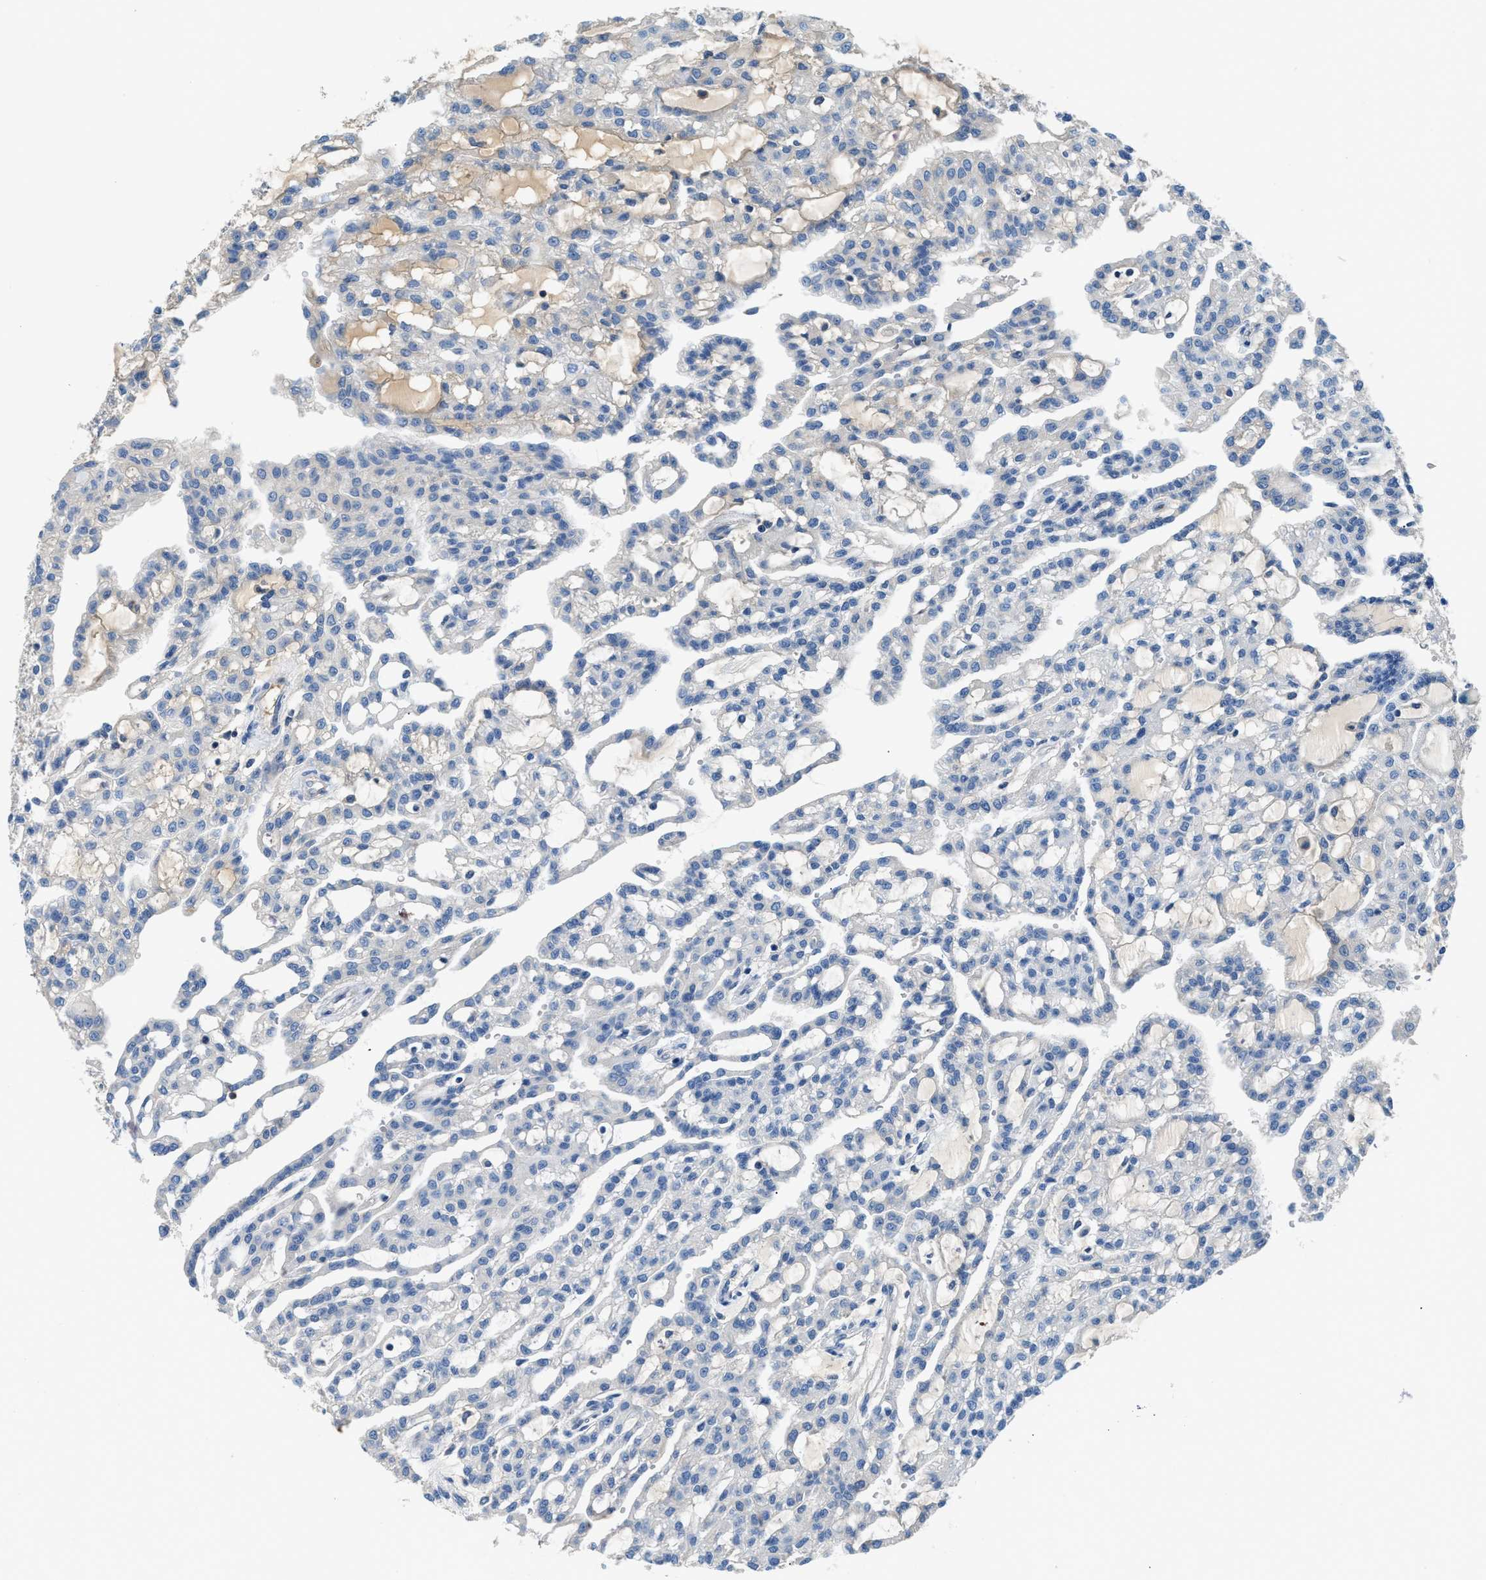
{"staining": {"intensity": "negative", "quantity": "none", "location": "none"}, "tissue": "renal cancer", "cell_type": "Tumor cells", "image_type": "cancer", "snomed": [{"axis": "morphology", "description": "Adenocarcinoma, NOS"}, {"axis": "topography", "description": "Kidney"}], "caption": "Tumor cells are negative for brown protein staining in renal cancer.", "gene": "C1S", "patient": {"sex": "male", "age": 63}}